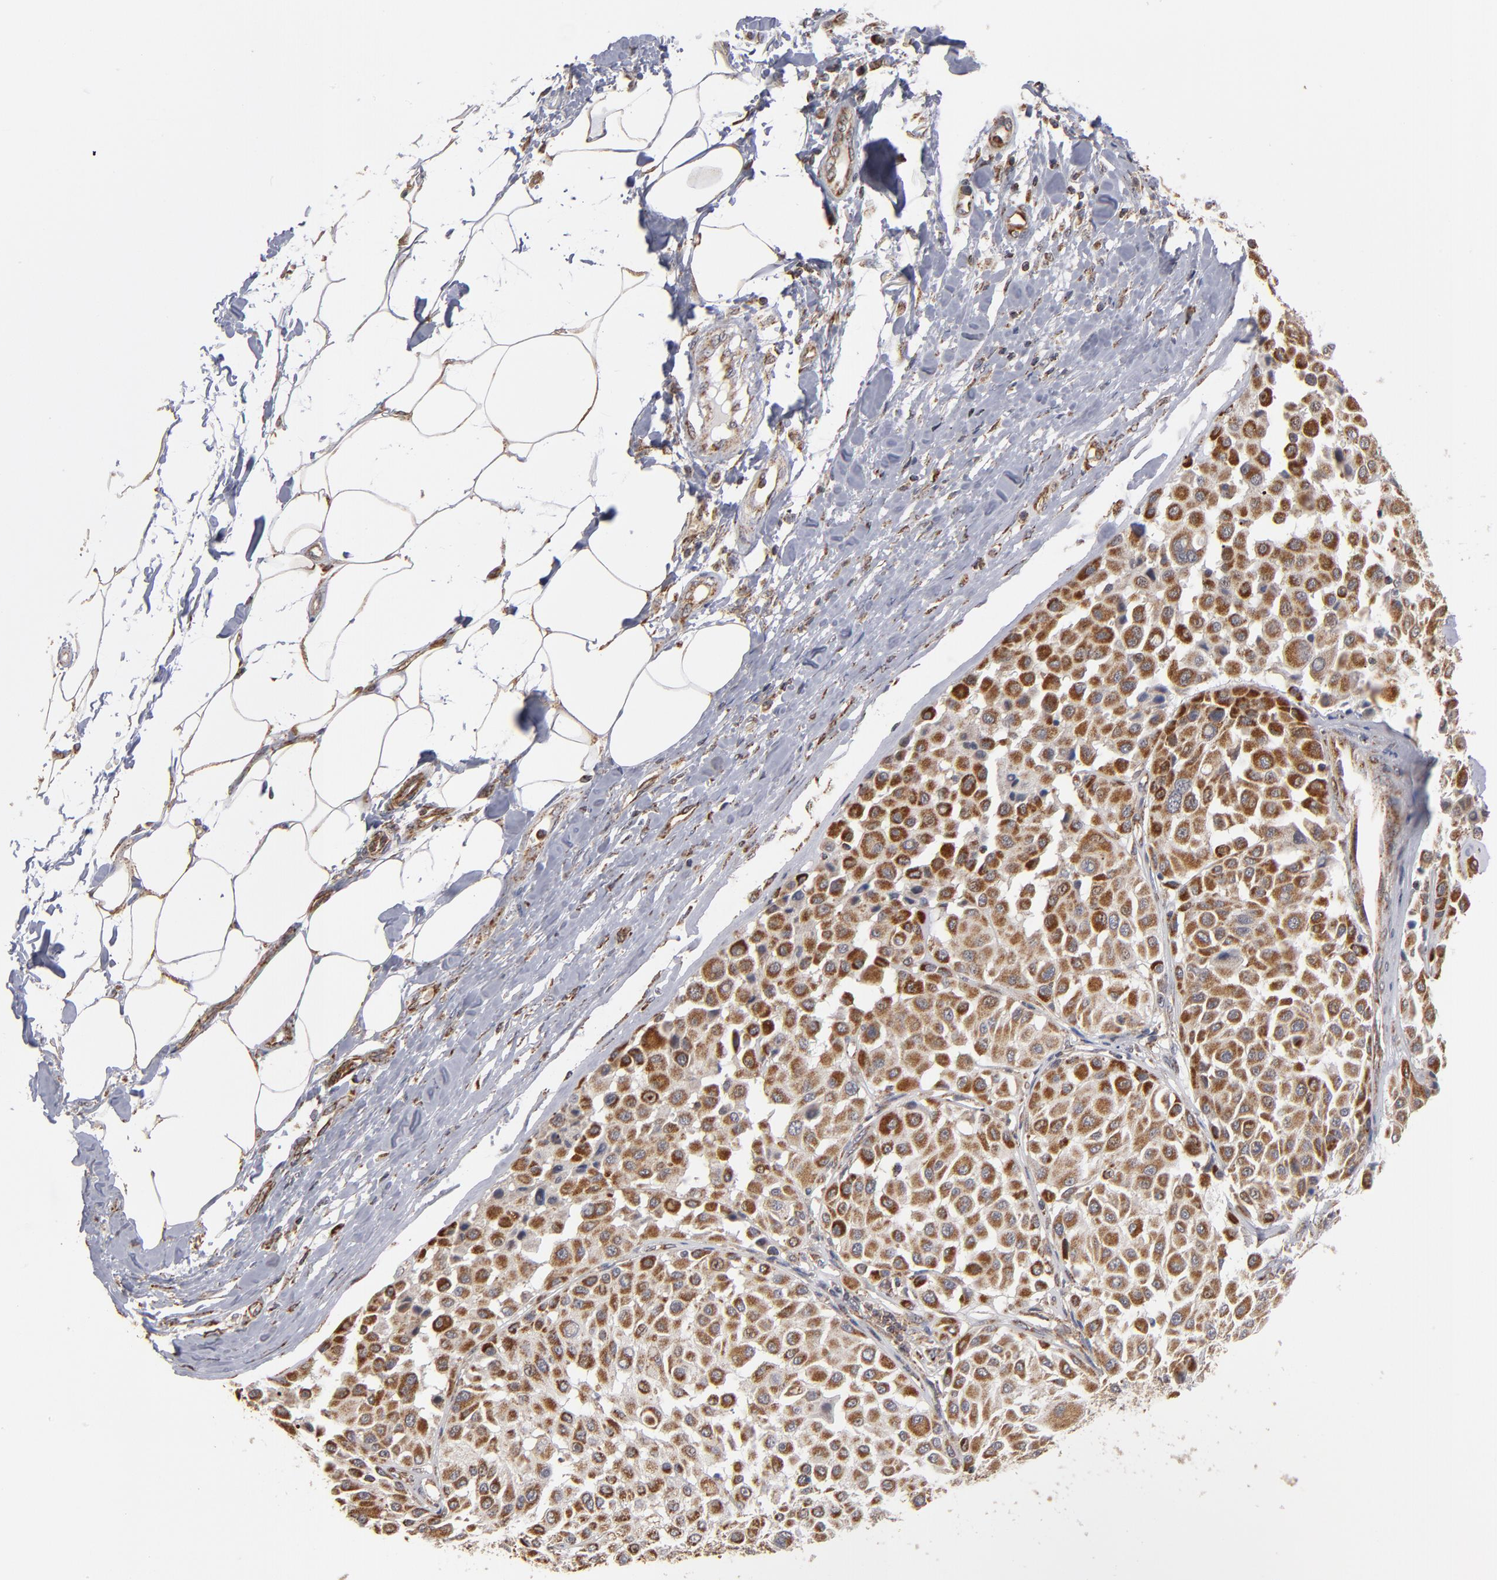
{"staining": {"intensity": "moderate", "quantity": ">75%", "location": "cytoplasmic/membranous"}, "tissue": "melanoma", "cell_type": "Tumor cells", "image_type": "cancer", "snomed": [{"axis": "morphology", "description": "Malignant melanoma, Metastatic site"}, {"axis": "topography", "description": "Soft tissue"}], "caption": "Human malignant melanoma (metastatic site) stained with a protein marker exhibits moderate staining in tumor cells.", "gene": "MIPOL1", "patient": {"sex": "male", "age": 41}}